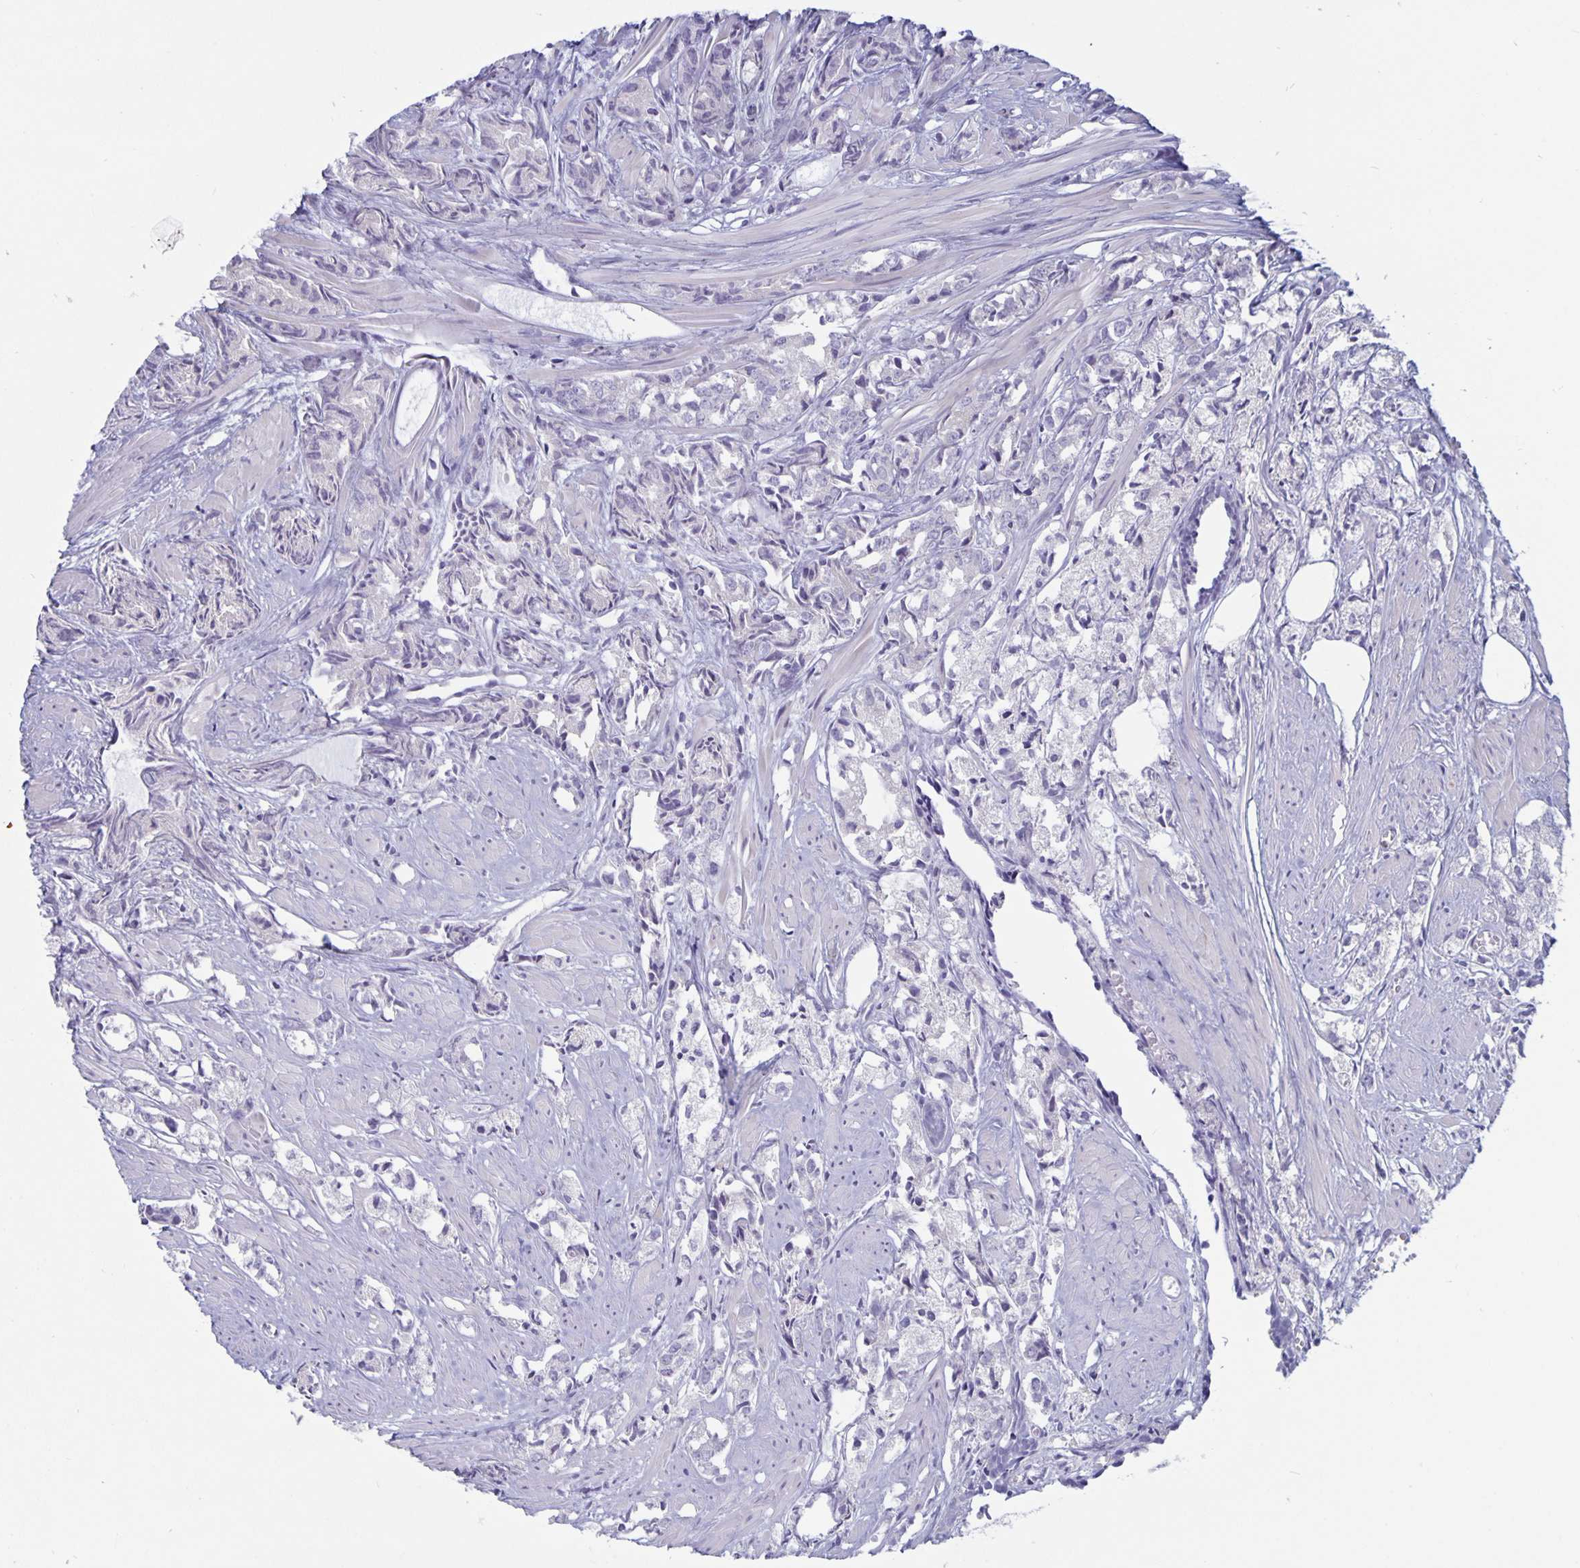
{"staining": {"intensity": "negative", "quantity": "none", "location": "none"}, "tissue": "prostate cancer", "cell_type": "Tumor cells", "image_type": "cancer", "snomed": [{"axis": "morphology", "description": "Adenocarcinoma, High grade"}, {"axis": "topography", "description": "Prostate"}], "caption": "The photomicrograph reveals no staining of tumor cells in high-grade adenocarcinoma (prostate).", "gene": "PLCB3", "patient": {"sex": "male", "age": 58}}